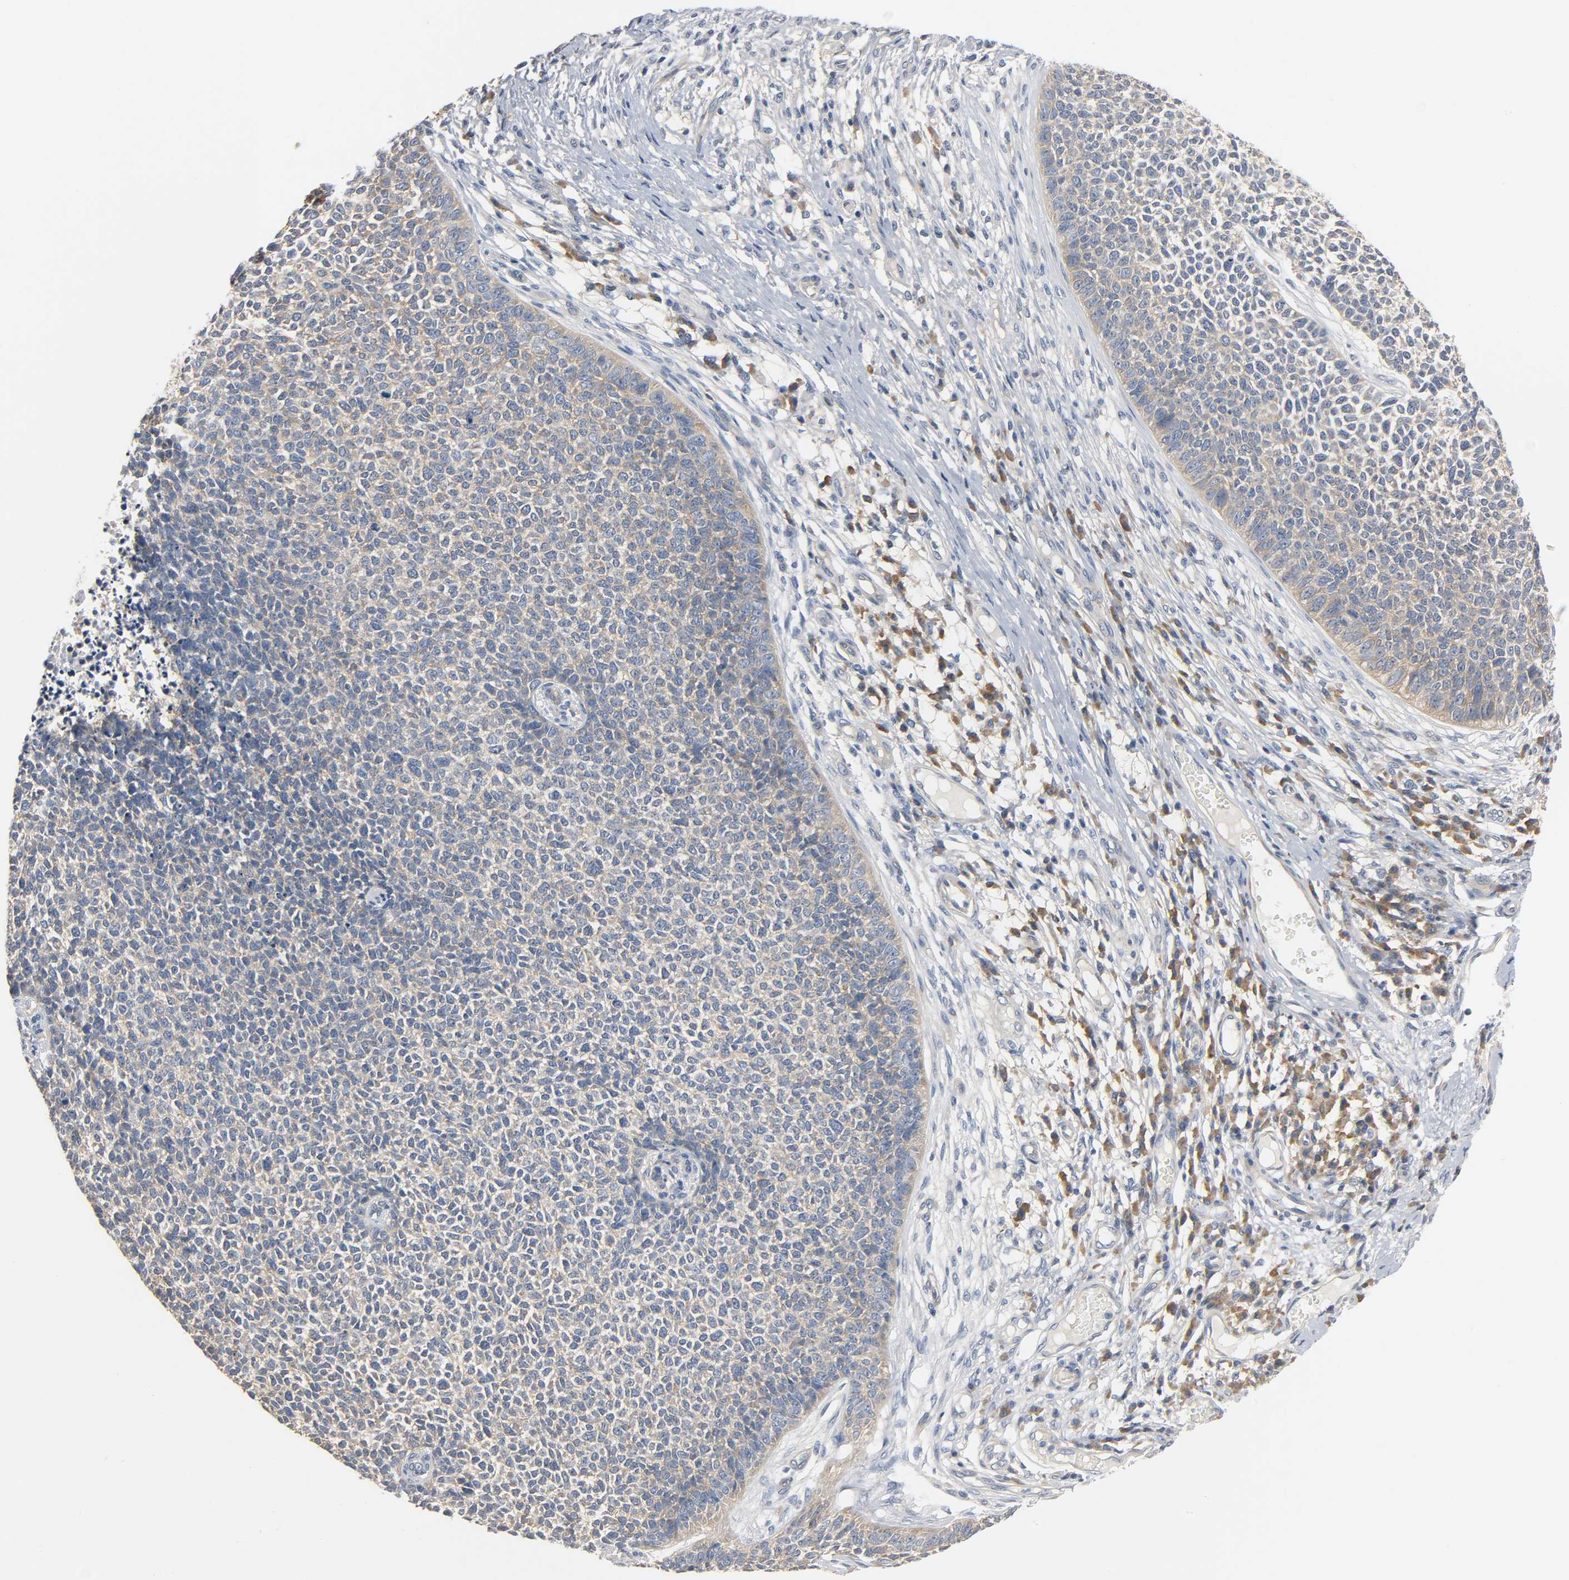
{"staining": {"intensity": "moderate", "quantity": ">75%", "location": "cytoplasmic/membranous"}, "tissue": "skin cancer", "cell_type": "Tumor cells", "image_type": "cancer", "snomed": [{"axis": "morphology", "description": "Basal cell carcinoma"}, {"axis": "topography", "description": "Skin"}], "caption": "There is medium levels of moderate cytoplasmic/membranous positivity in tumor cells of basal cell carcinoma (skin), as demonstrated by immunohistochemical staining (brown color).", "gene": "ARPC1A", "patient": {"sex": "female", "age": 84}}